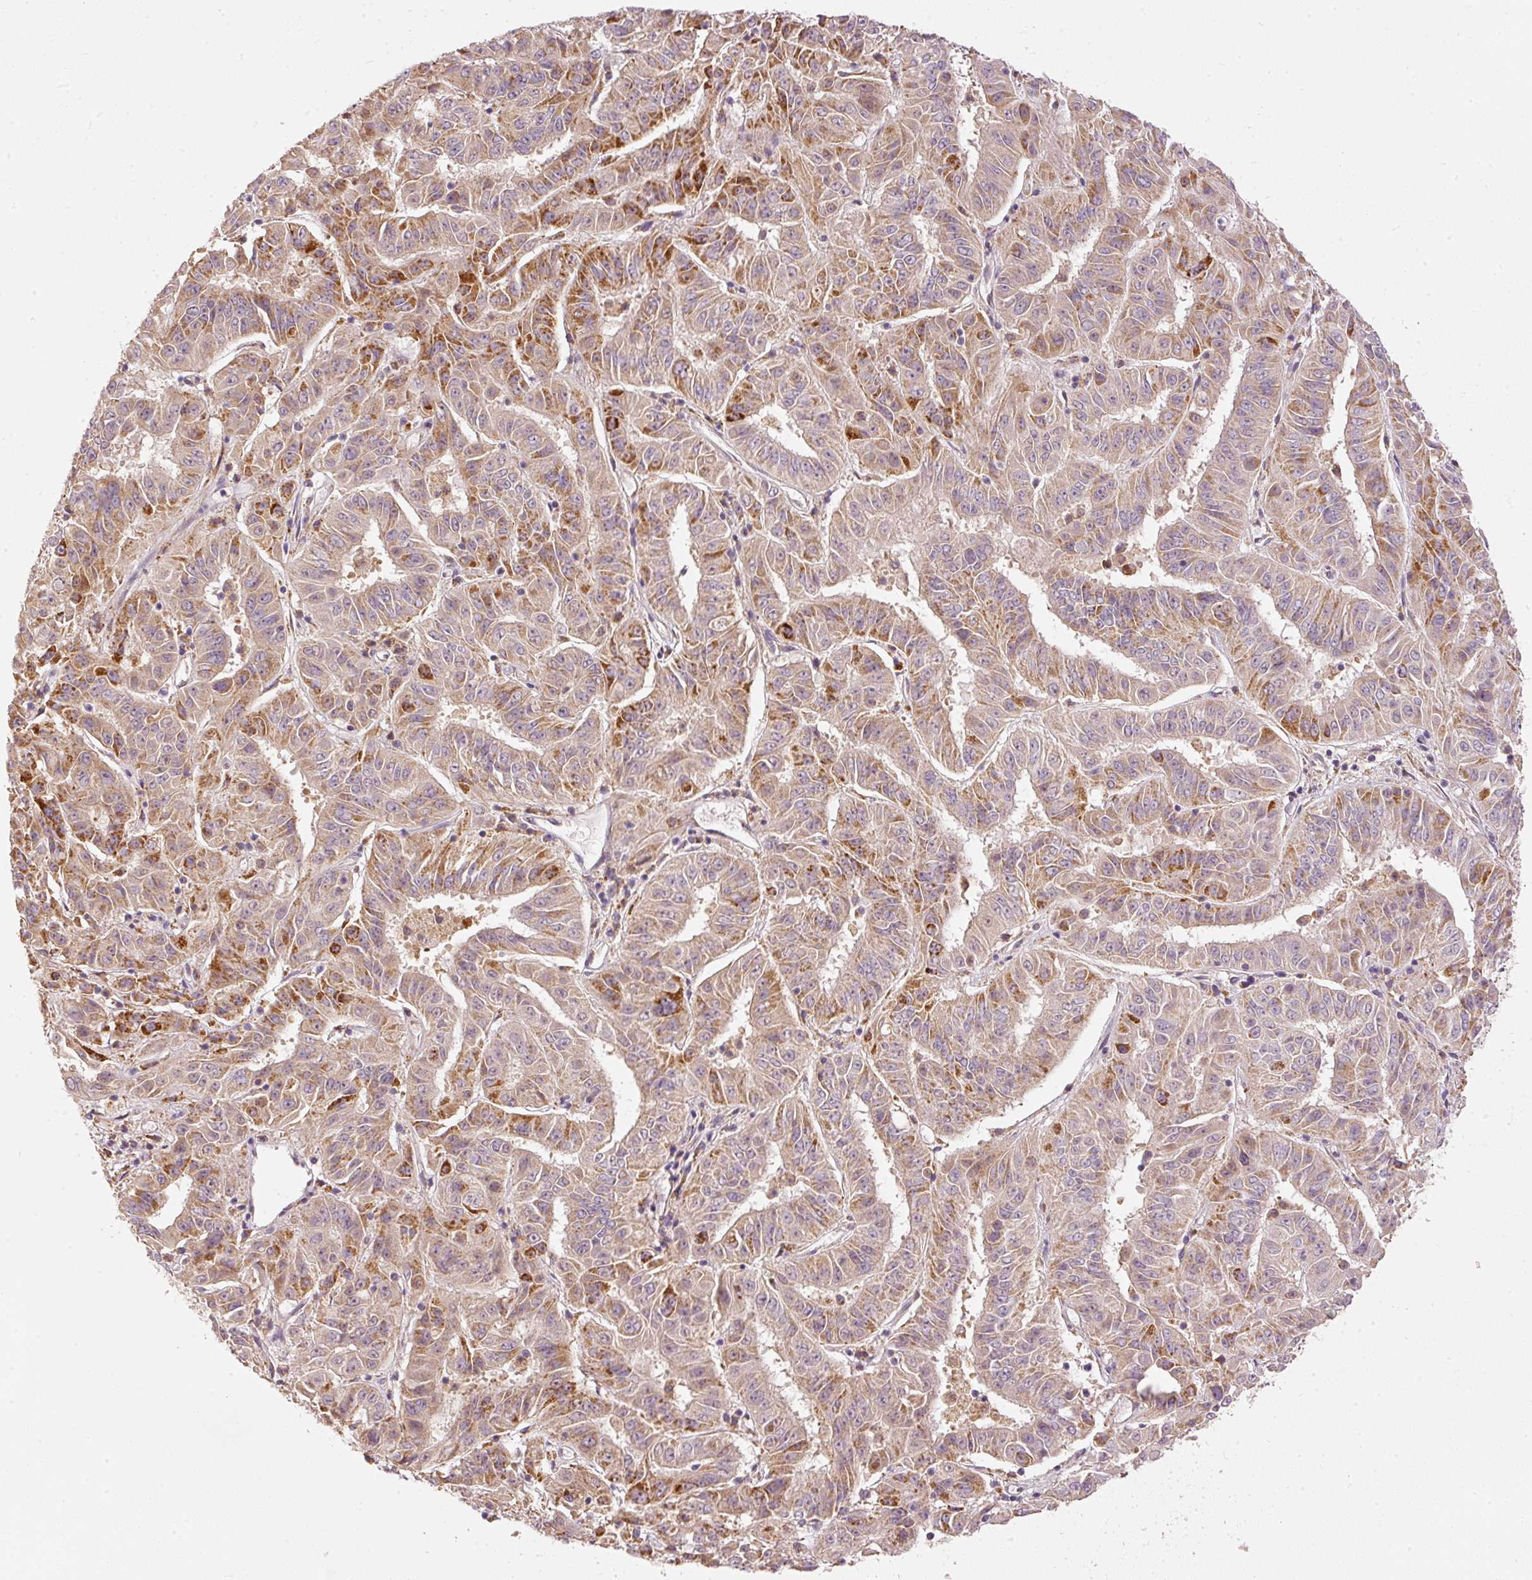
{"staining": {"intensity": "moderate", "quantity": ">75%", "location": "cytoplasmic/membranous"}, "tissue": "pancreatic cancer", "cell_type": "Tumor cells", "image_type": "cancer", "snomed": [{"axis": "morphology", "description": "Adenocarcinoma, NOS"}, {"axis": "topography", "description": "Pancreas"}], "caption": "Immunohistochemical staining of human adenocarcinoma (pancreatic) displays medium levels of moderate cytoplasmic/membranous protein expression in about >75% of tumor cells.", "gene": "MTHFD1L", "patient": {"sex": "male", "age": 63}}